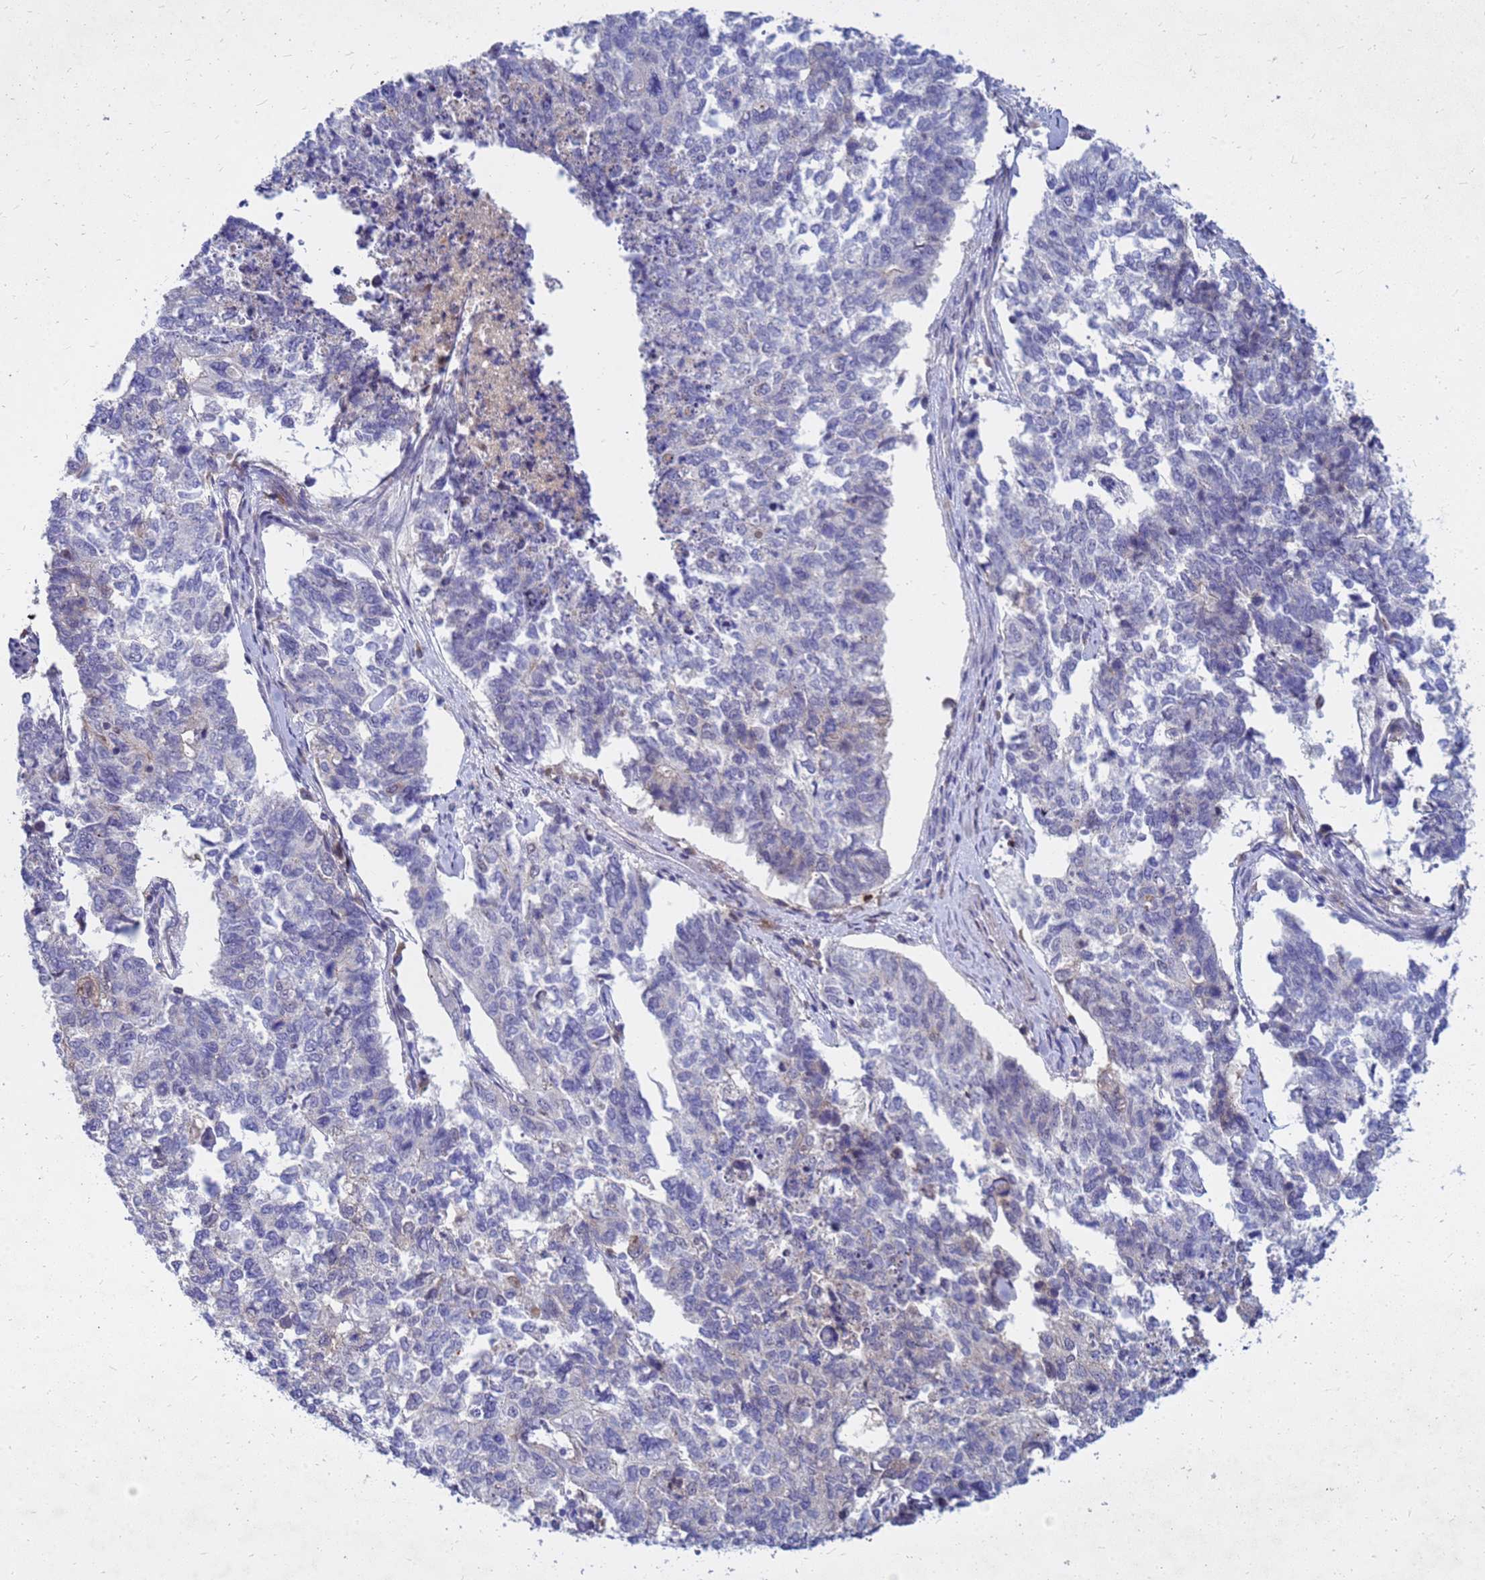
{"staining": {"intensity": "negative", "quantity": "none", "location": "none"}, "tissue": "cervical cancer", "cell_type": "Tumor cells", "image_type": "cancer", "snomed": [{"axis": "morphology", "description": "Squamous cell carcinoma, NOS"}, {"axis": "topography", "description": "Cervix"}], "caption": "This is a micrograph of immunohistochemistry (IHC) staining of cervical squamous cell carcinoma, which shows no staining in tumor cells.", "gene": "SRGAP3", "patient": {"sex": "female", "age": 63}}